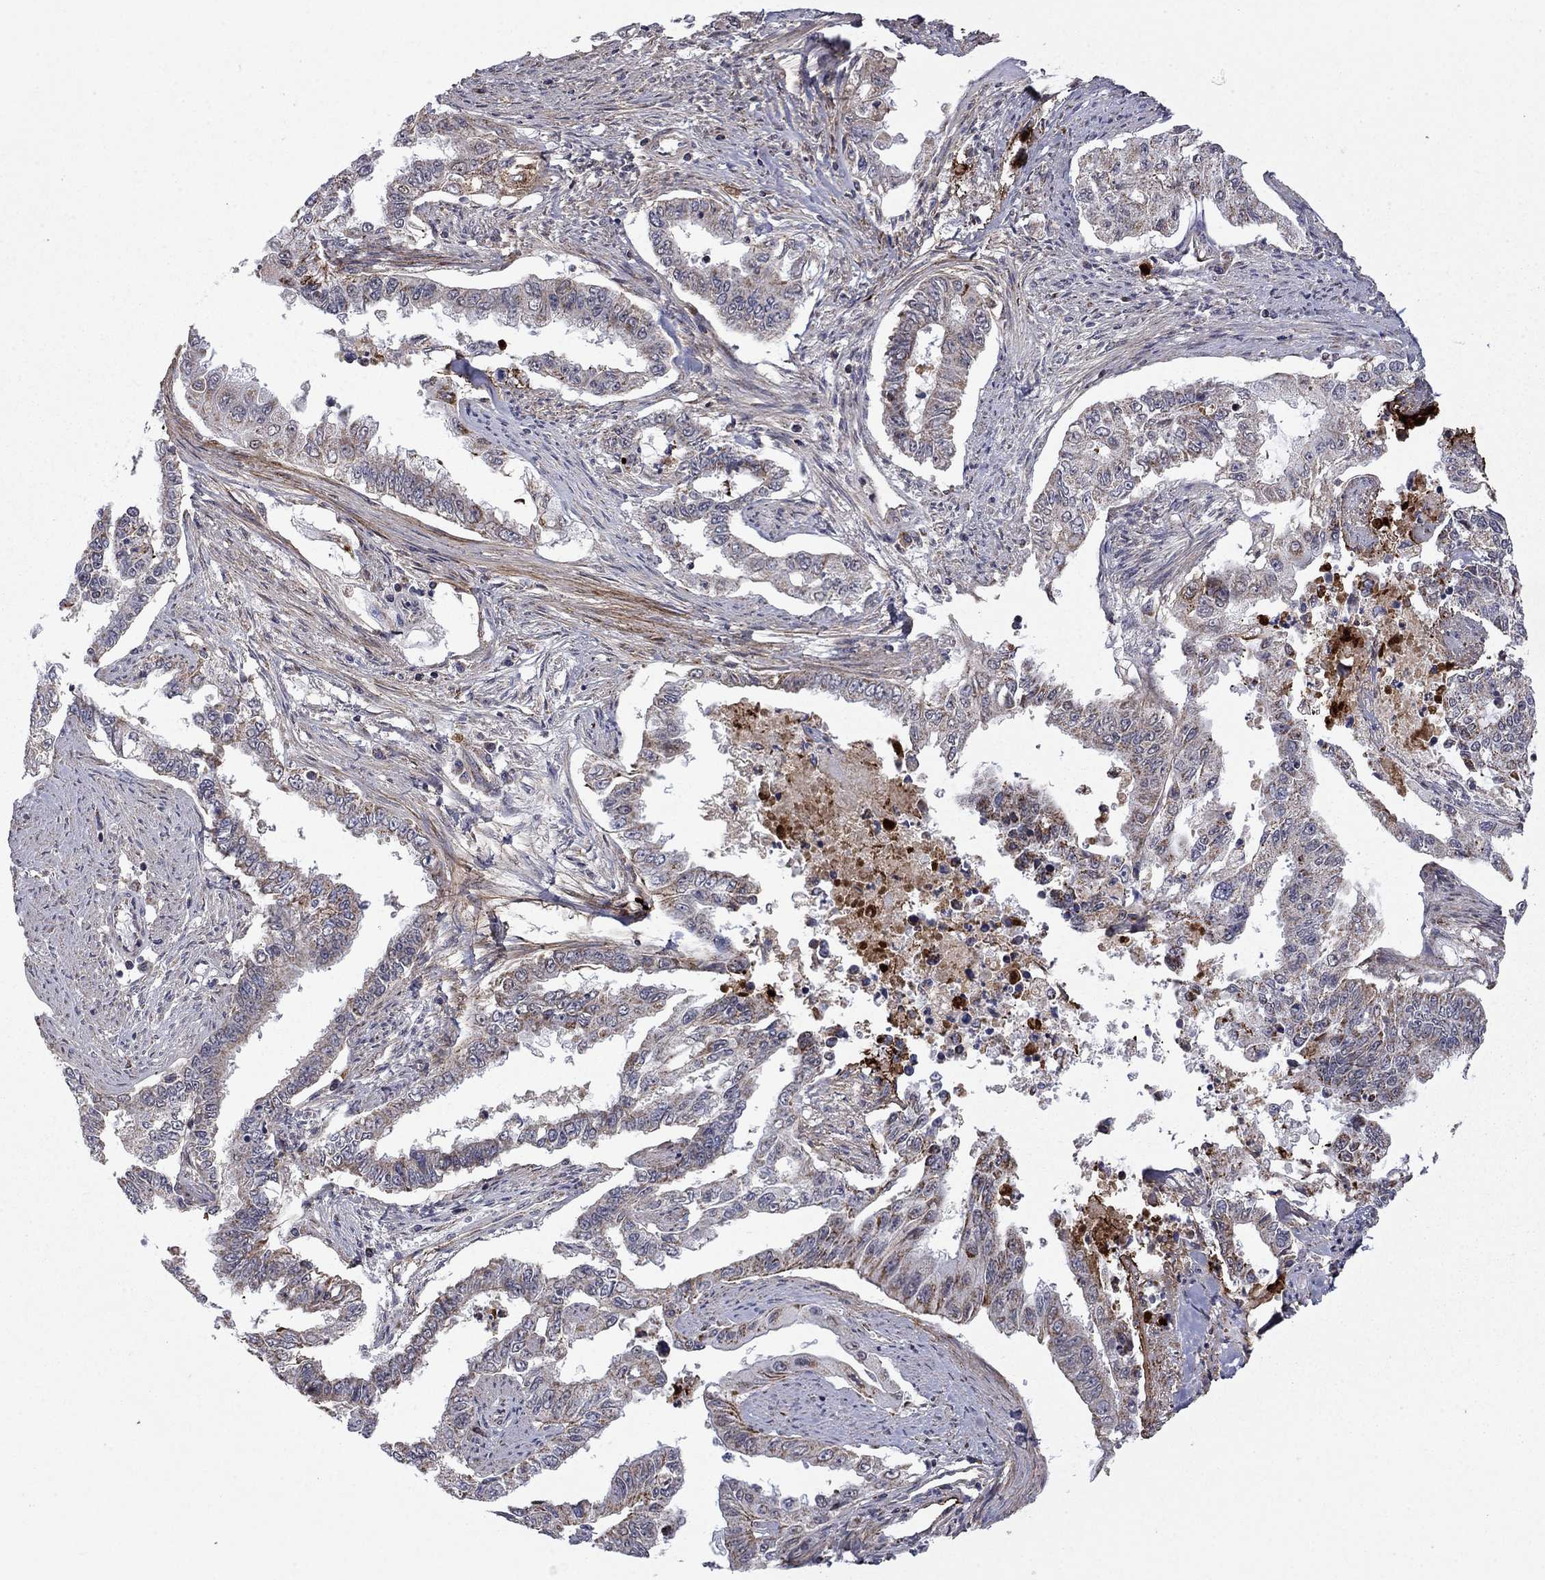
{"staining": {"intensity": "moderate", "quantity": "<25%", "location": "cytoplasmic/membranous"}, "tissue": "endometrial cancer", "cell_type": "Tumor cells", "image_type": "cancer", "snomed": [{"axis": "morphology", "description": "Adenocarcinoma, NOS"}, {"axis": "topography", "description": "Uterus"}], "caption": "Immunohistochemical staining of endometrial cancer demonstrates low levels of moderate cytoplasmic/membranous protein staining in approximately <25% of tumor cells. The protein is stained brown, and the nuclei are stained in blue (DAB IHC with brightfield microscopy, high magnification).", "gene": "DOP1B", "patient": {"sex": "female", "age": 59}}